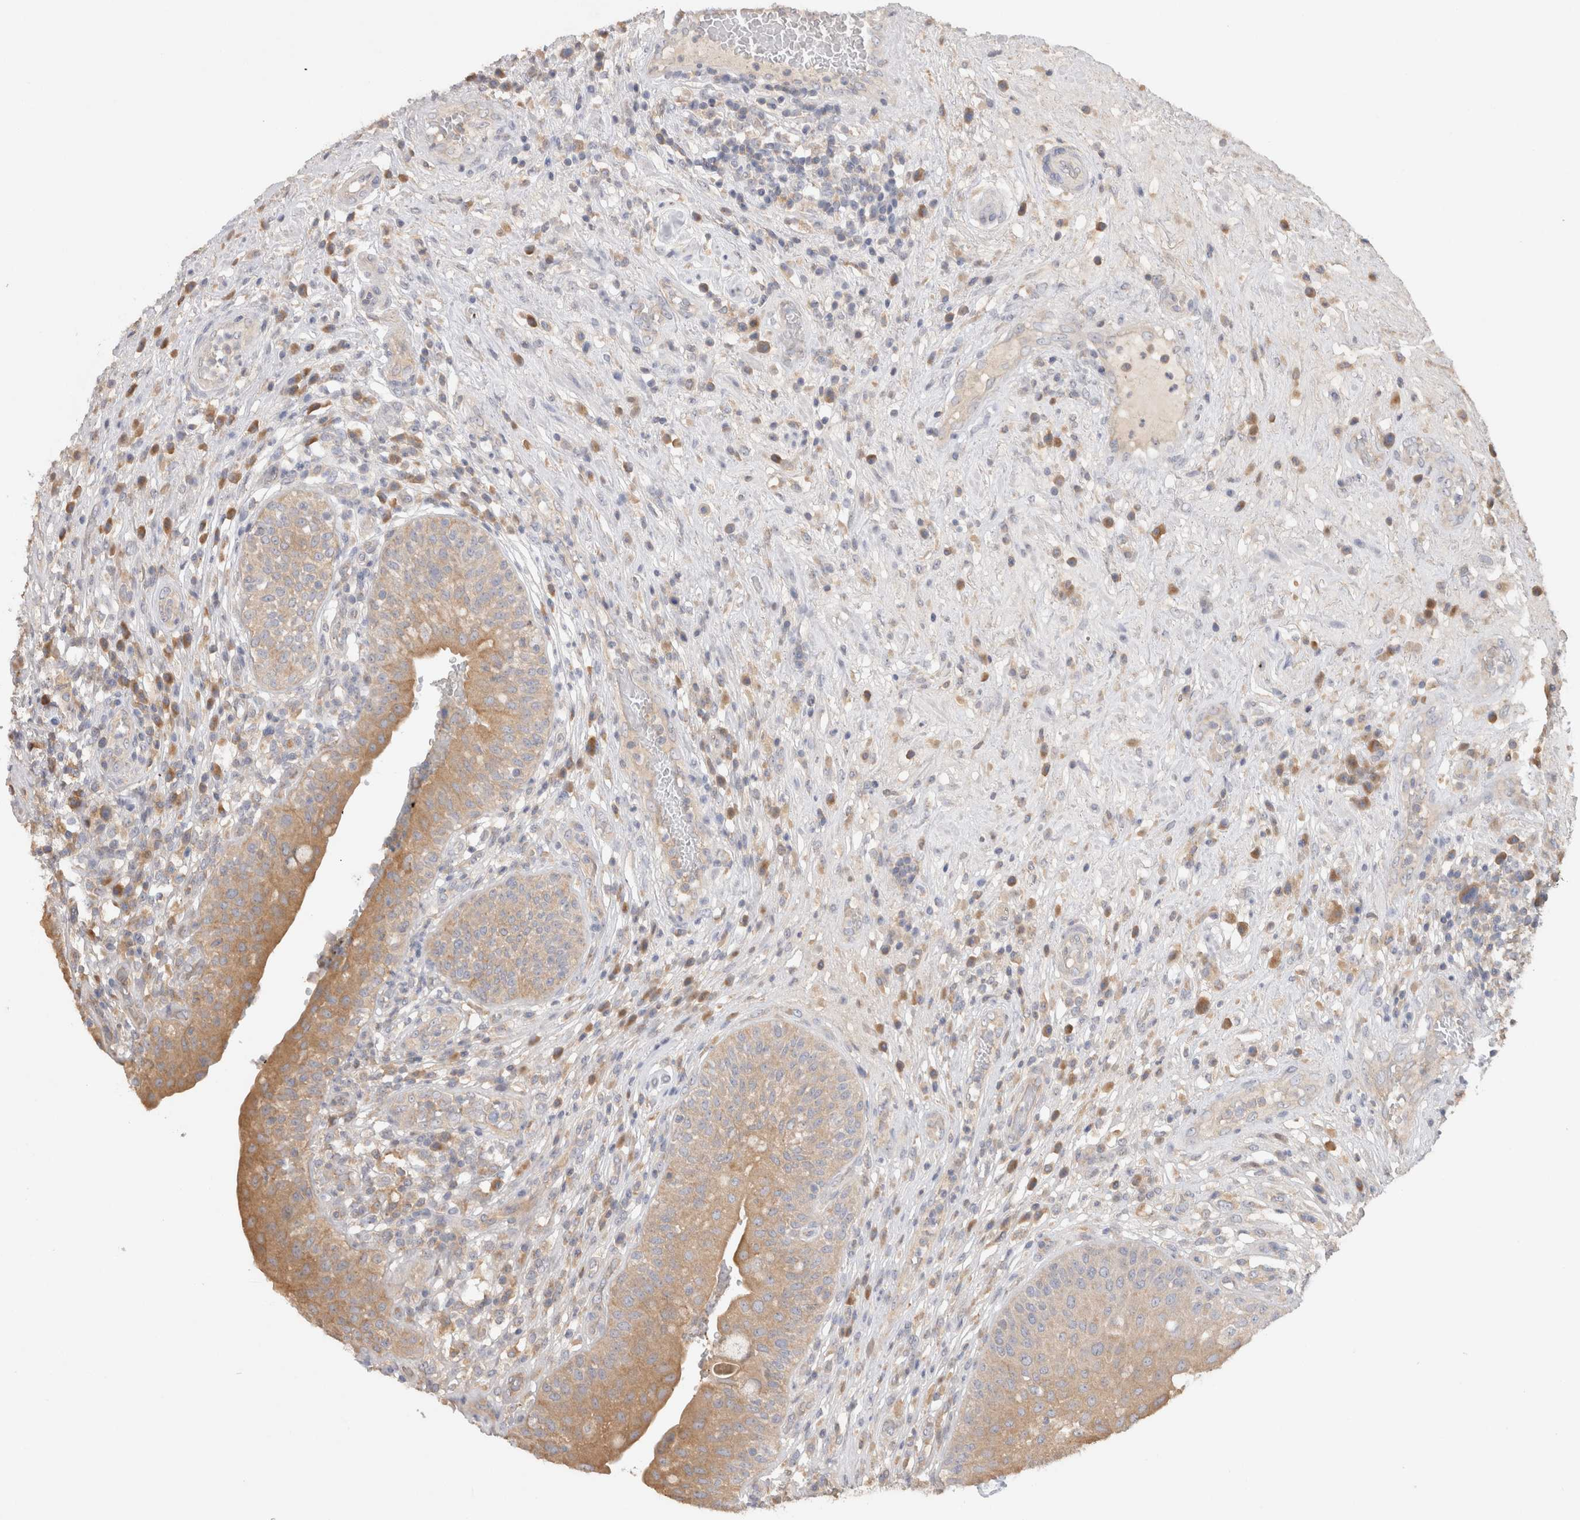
{"staining": {"intensity": "moderate", "quantity": ">75%", "location": "cytoplasmic/membranous"}, "tissue": "urinary bladder", "cell_type": "Urothelial cells", "image_type": "normal", "snomed": [{"axis": "morphology", "description": "Normal tissue, NOS"}, {"axis": "topography", "description": "Urinary bladder"}], "caption": "DAB immunohistochemical staining of unremarkable human urinary bladder exhibits moderate cytoplasmic/membranous protein positivity in about >75% of urothelial cells.", "gene": "GAS1", "patient": {"sex": "female", "age": 62}}